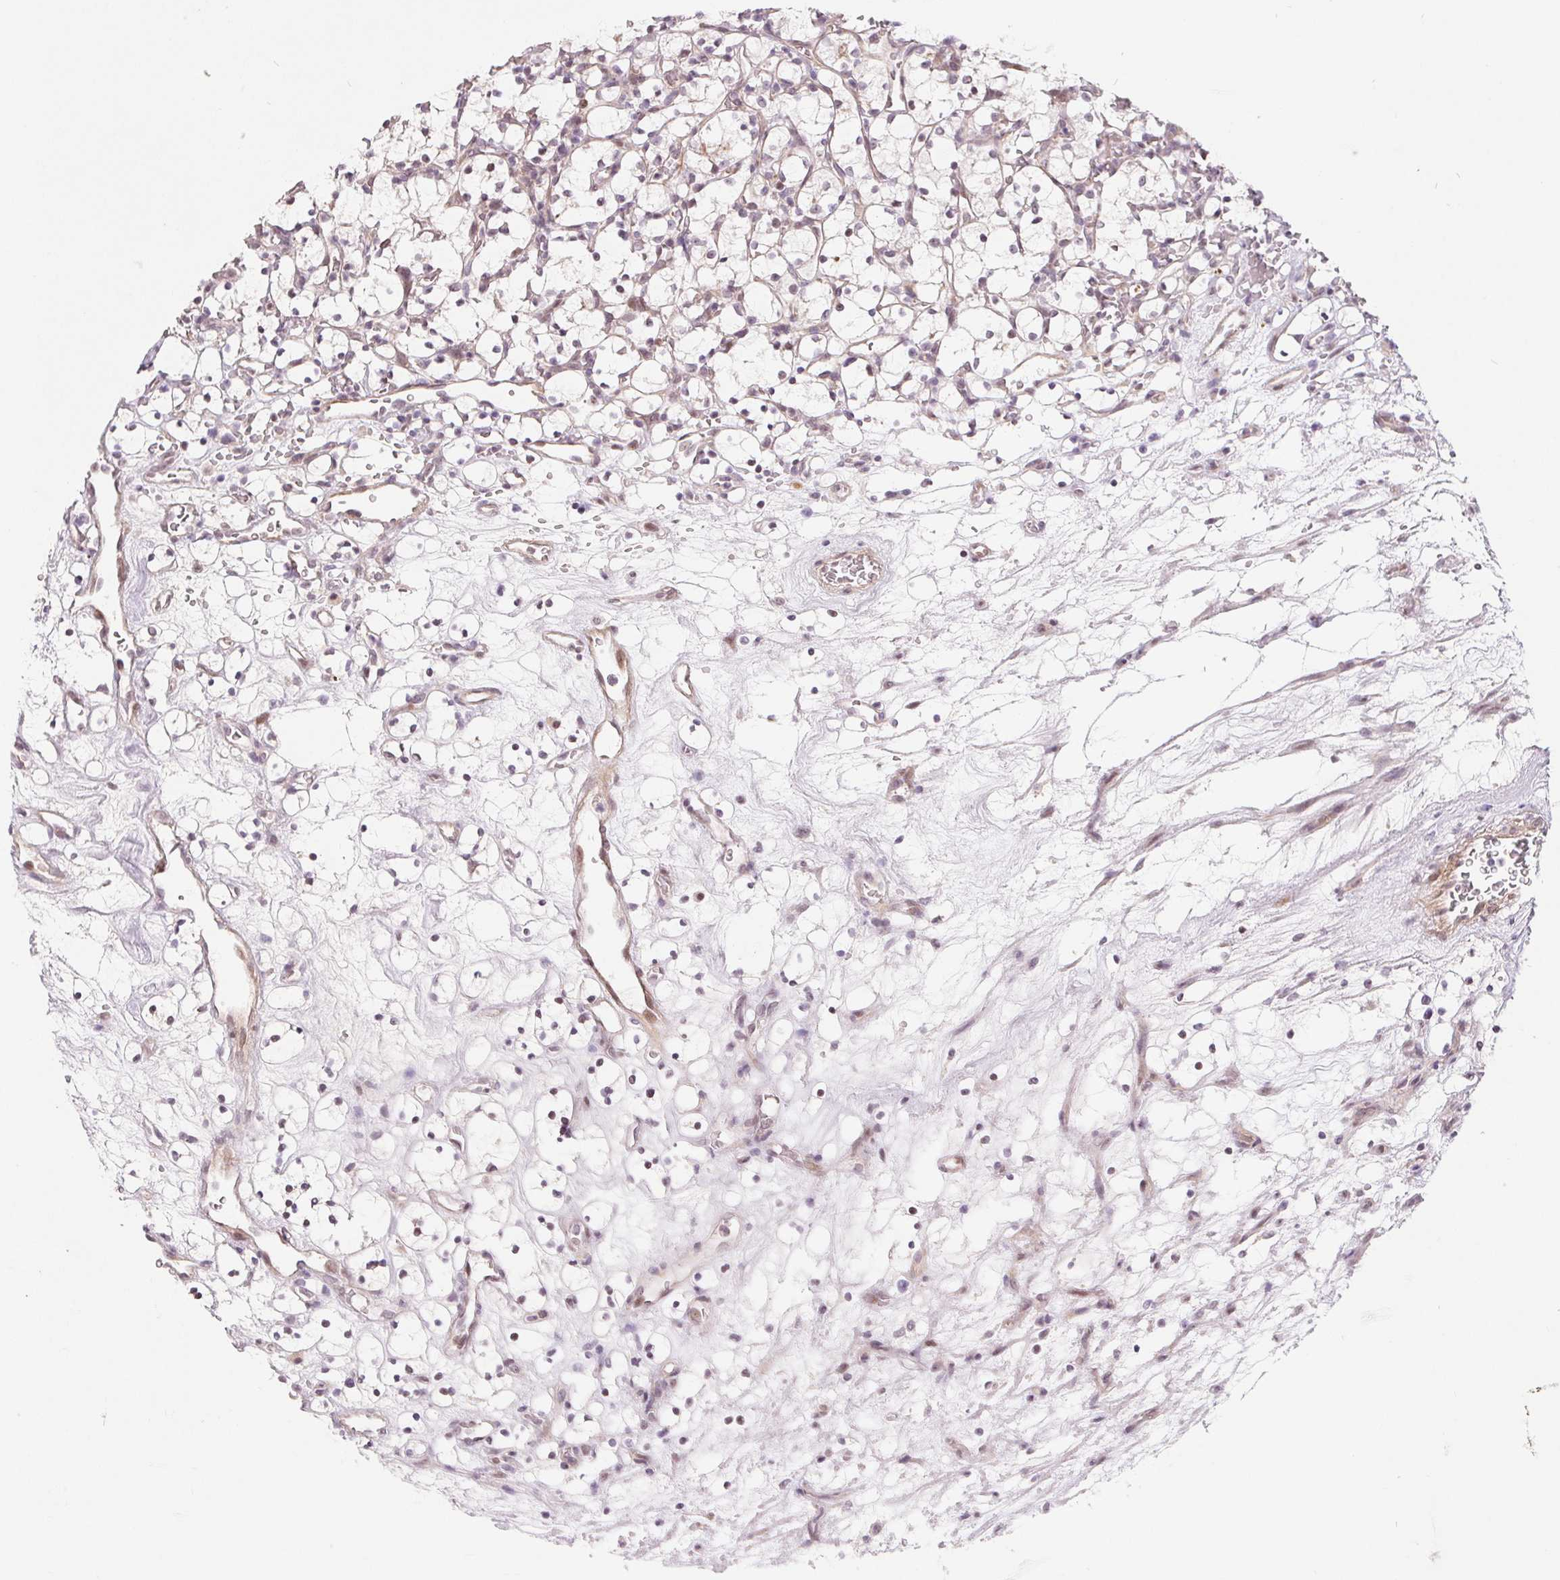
{"staining": {"intensity": "negative", "quantity": "none", "location": "none"}, "tissue": "renal cancer", "cell_type": "Tumor cells", "image_type": "cancer", "snomed": [{"axis": "morphology", "description": "Adenocarcinoma, NOS"}, {"axis": "topography", "description": "Kidney"}], "caption": "Renal cancer (adenocarcinoma) stained for a protein using immunohistochemistry (IHC) displays no staining tumor cells.", "gene": "NRG2", "patient": {"sex": "female", "age": 69}}